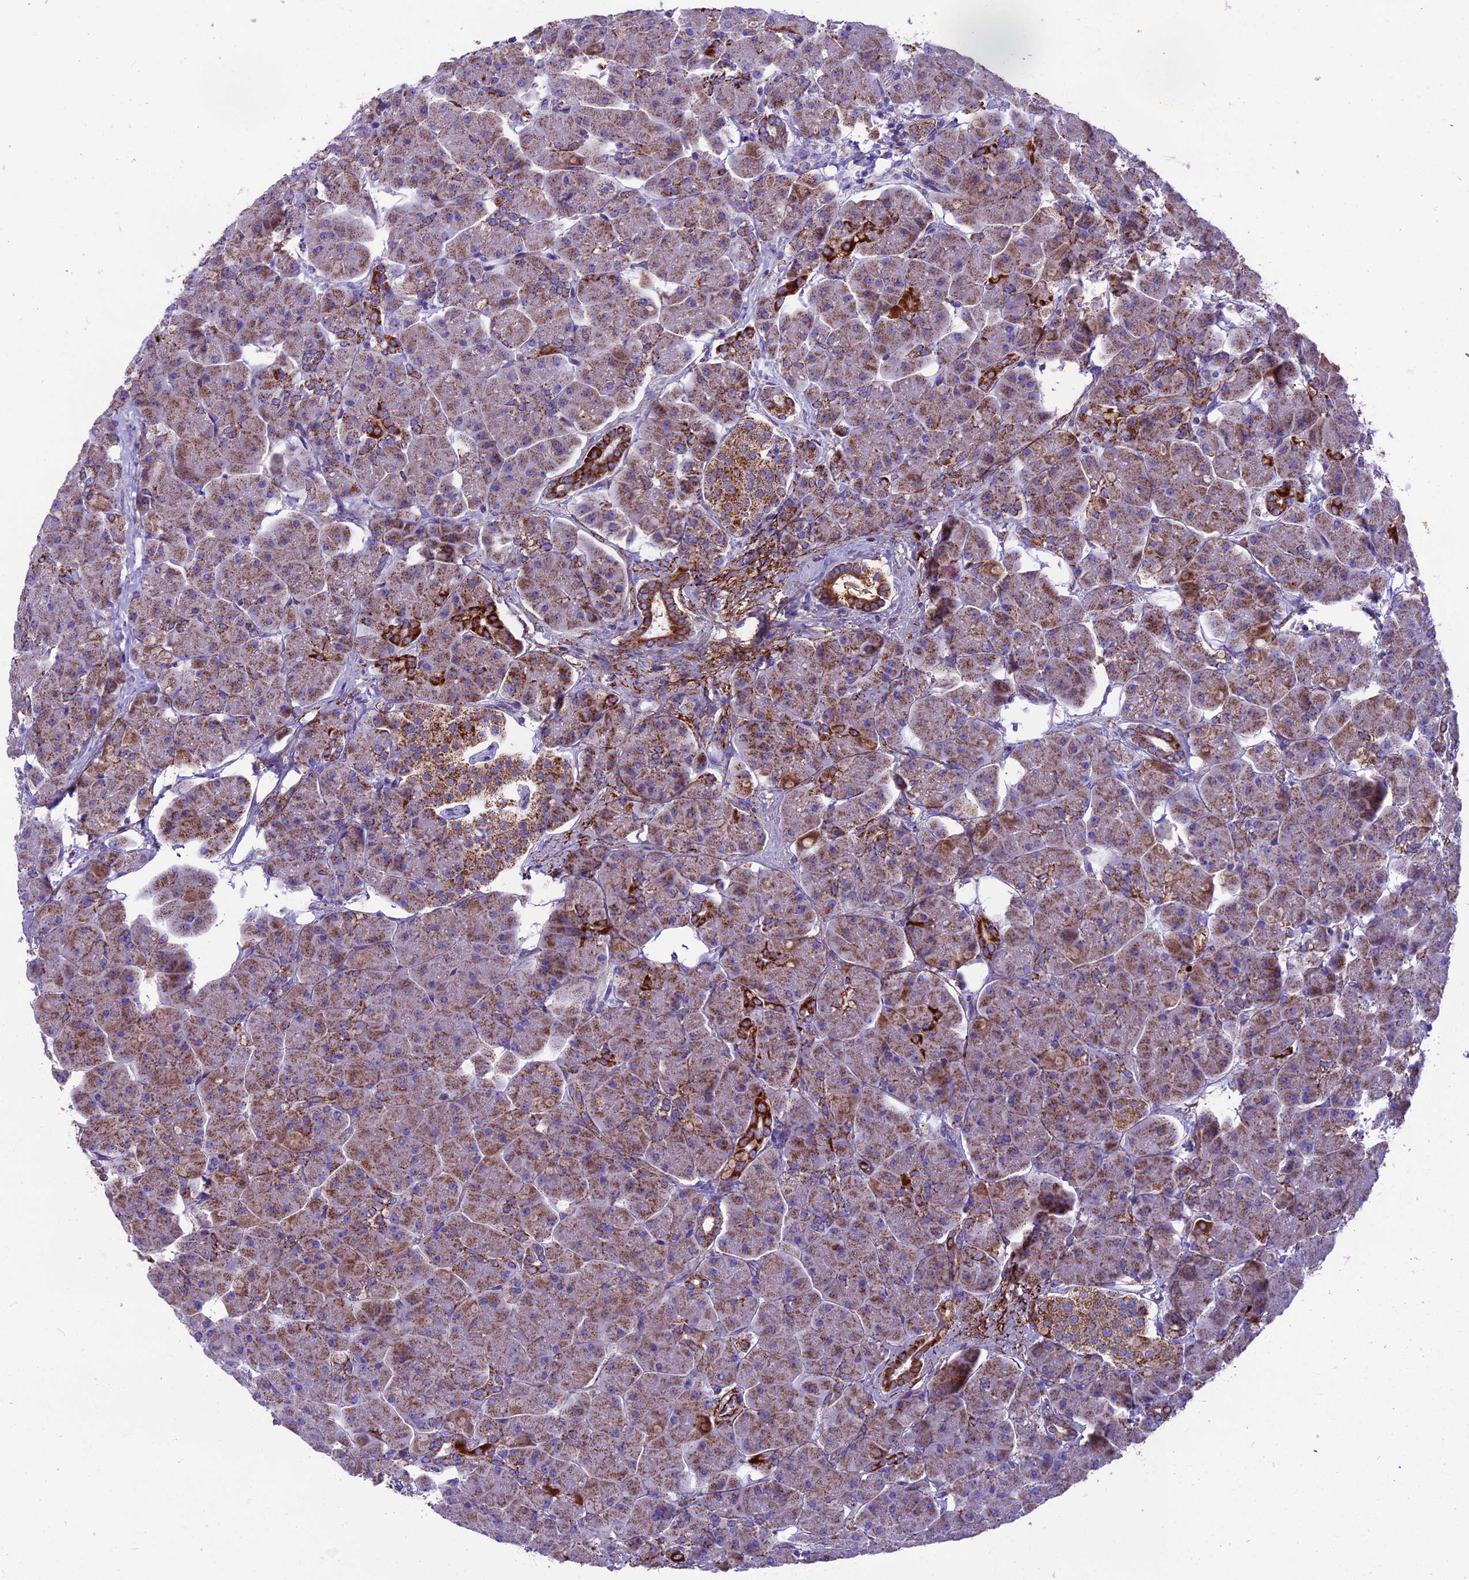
{"staining": {"intensity": "strong", "quantity": ">75%", "location": "cytoplasmic/membranous"}, "tissue": "pancreas", "cell_type": "Exocrine glandular cells", "image_type": "normal", "snomed": [{"axis": "morphology", "description": "Normal tissue, NOS"}, {"axis": "topography", "description": "Pancreas"}], "caption": "Exocrine glandular cells show high levels of strong cytoplasmic/membranous staining in about >75% of cells in benign pancreas.", "gene": "MRPS34", "patient": {"sex": "male", "age": 66}}